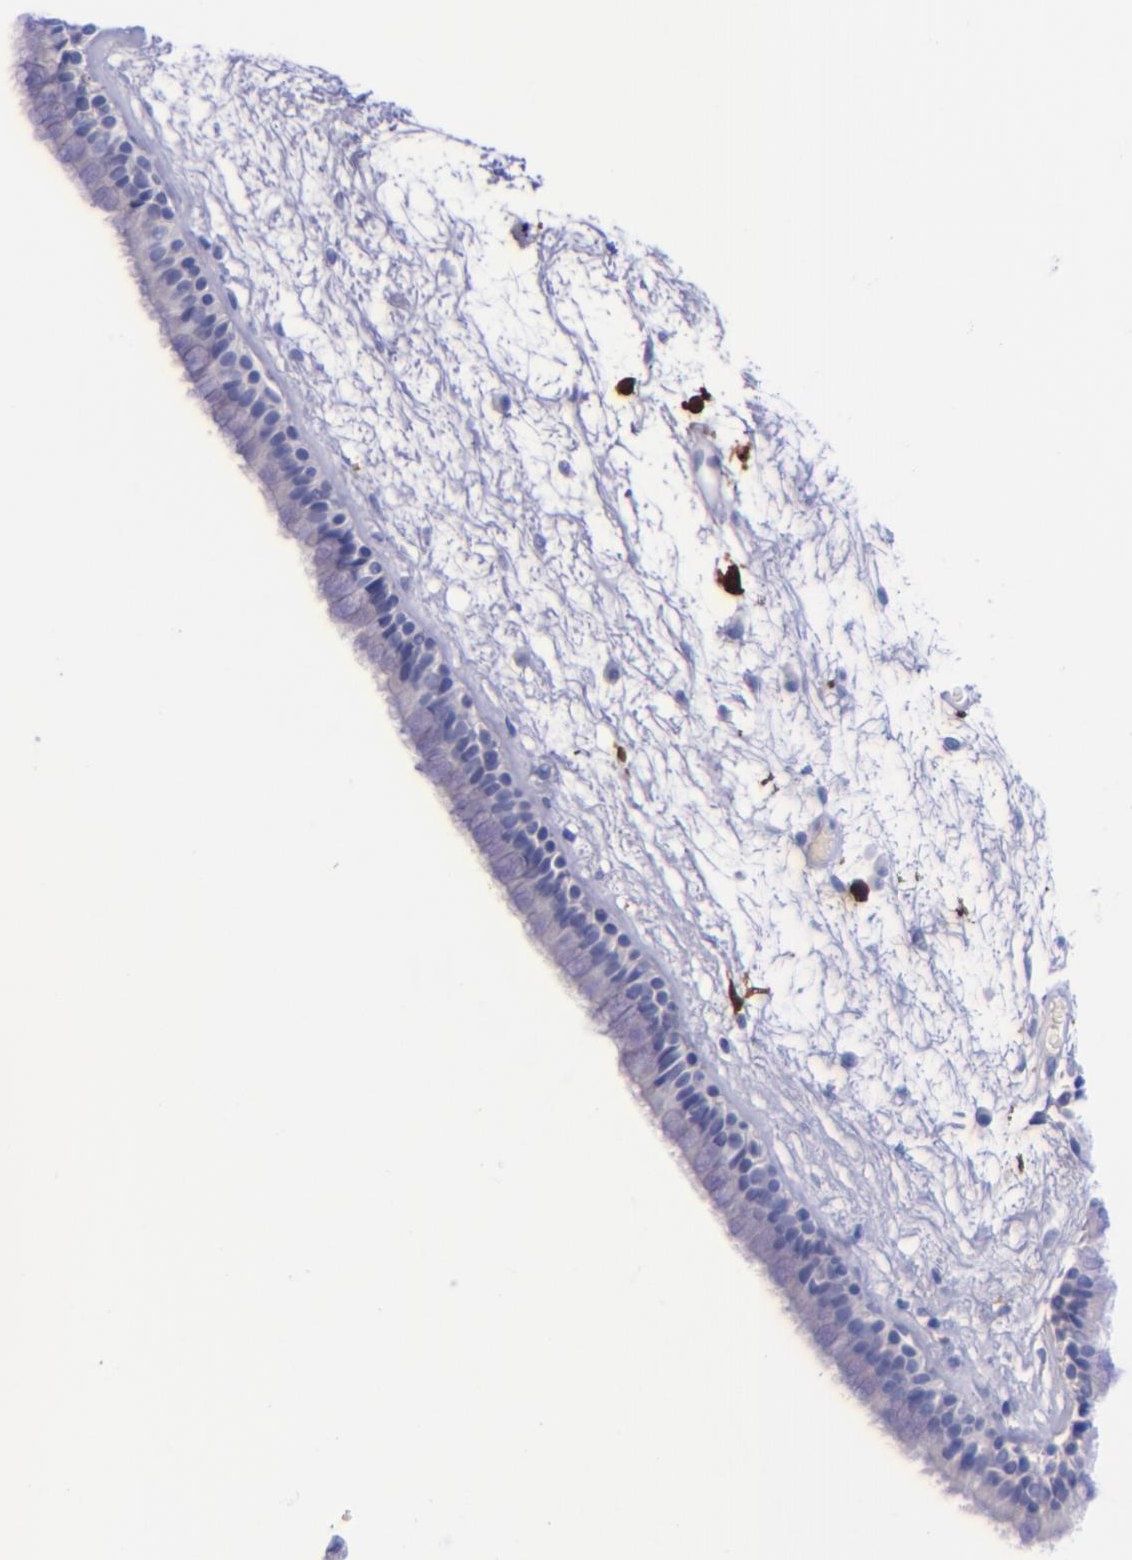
{"staining": {"intensity": "negative", "quantity": "none", "location": "none"}, "tissue": "nasopharynx", "cell_type": "Respiratory epithelial cells", "image_type": "normal", "snomed": [{"axis": "morphology", "description": "Normal tissue, NOS"}, {"axis": "morphology", "description": "Inflammation, NOS"}, {"axis": "topography", "description": "Nasopharynx"}], "caption": "IHC photomicrograph of normal nasopharynx stained for a protein (brown), which demonstrates no staining in respiratory epithelial cells. (IHC, brightfield microscopy, high magnification).", "gene": "F13A1", "patient": {"sex": "male", "age": 48}}